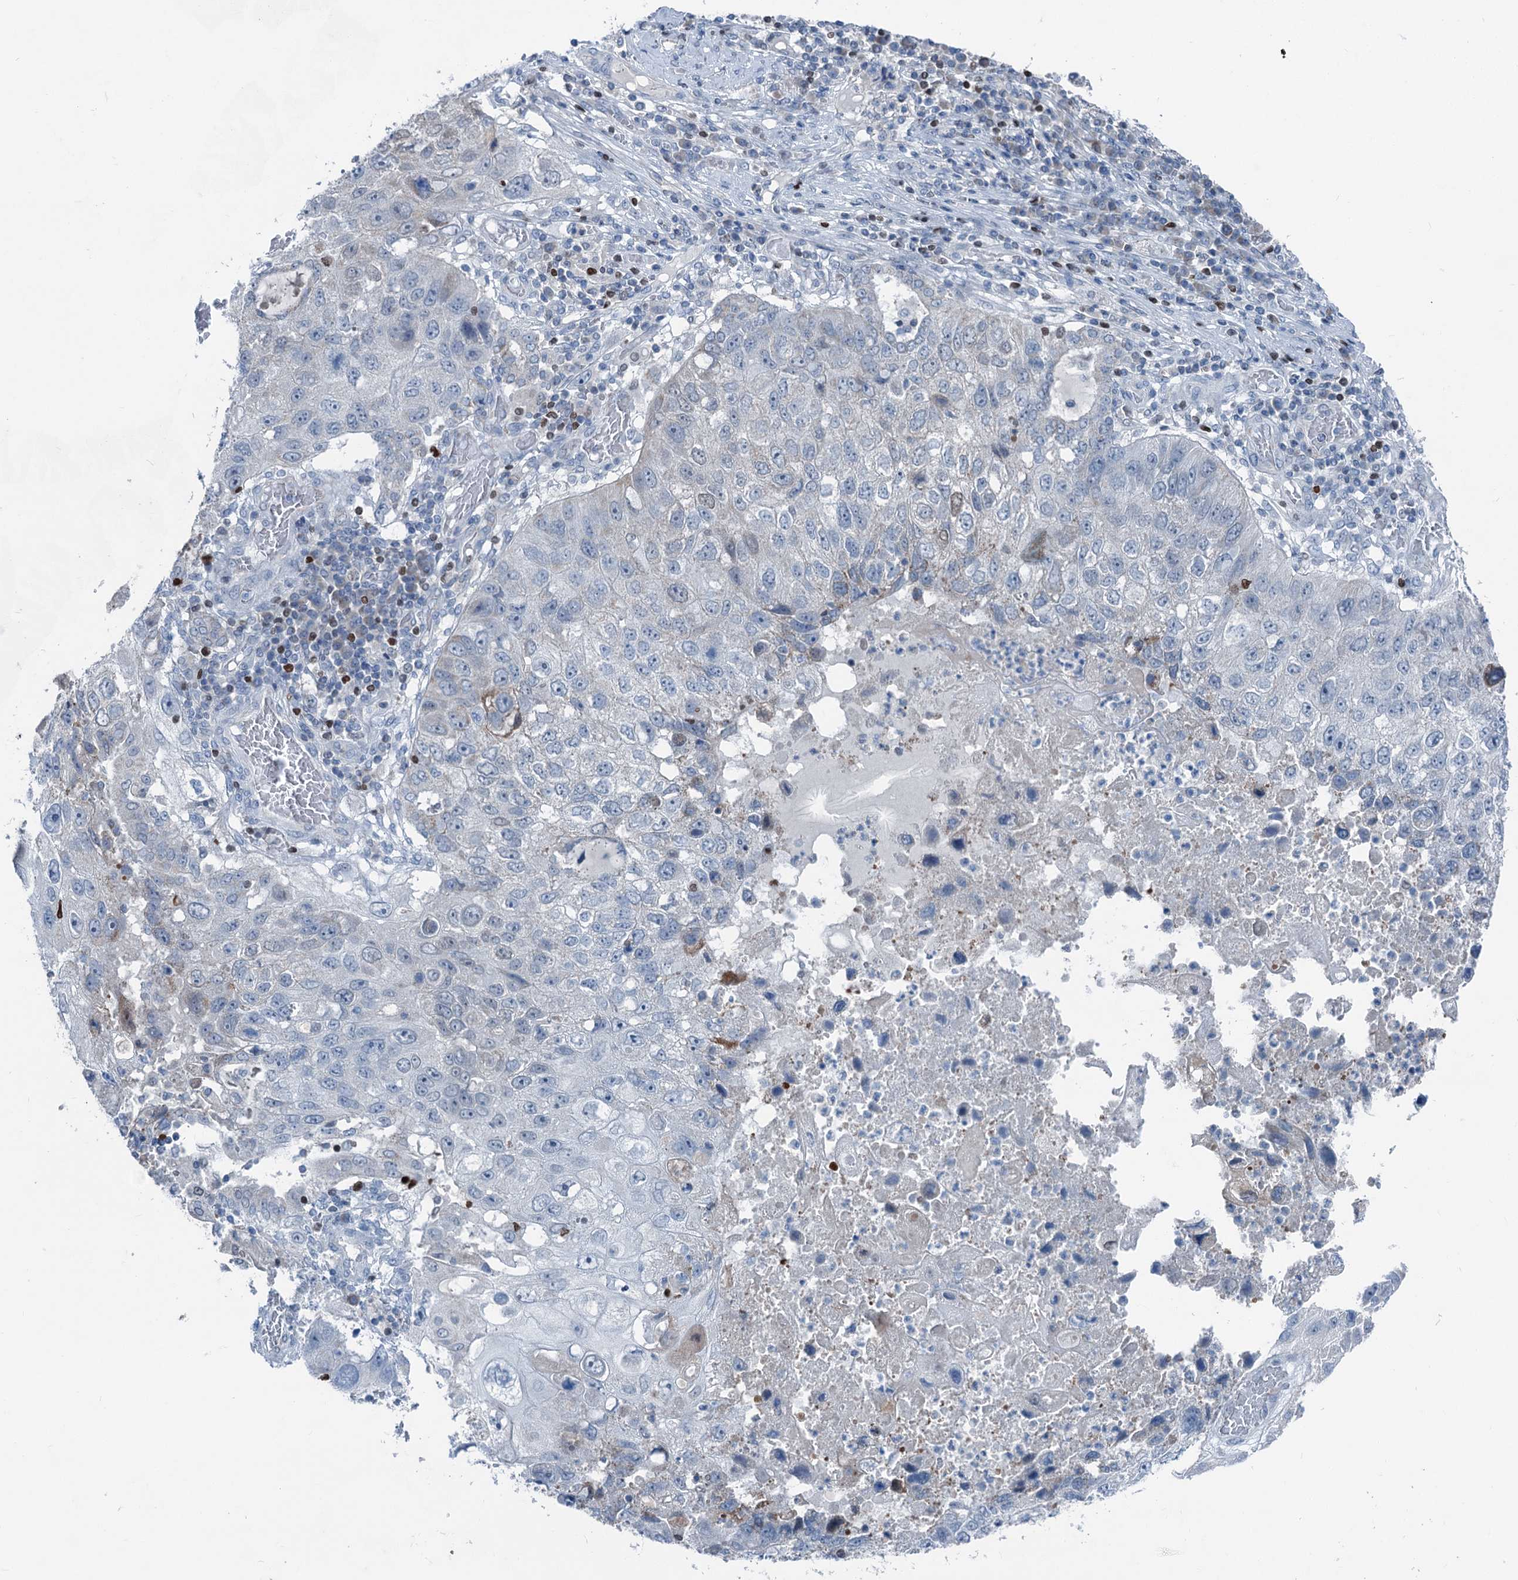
{"staining": {"intensity": "negative", "quantity": "none", "location": "none"}, "tissue": "lung cancer", "cell_type": "Tumor cells", "image_type": "cancer", "snomed": [{"axis": "morphology", "description": "Squamous cell carcinoma, NOS"}, {"axis": "topography", "description": "Lung"}], "caption": "Tumor cells show no significant protein staining in squamous cell carcinoma (lung).", "gene": "ELP4", "patient": {"sex": "male", "age": 61}}